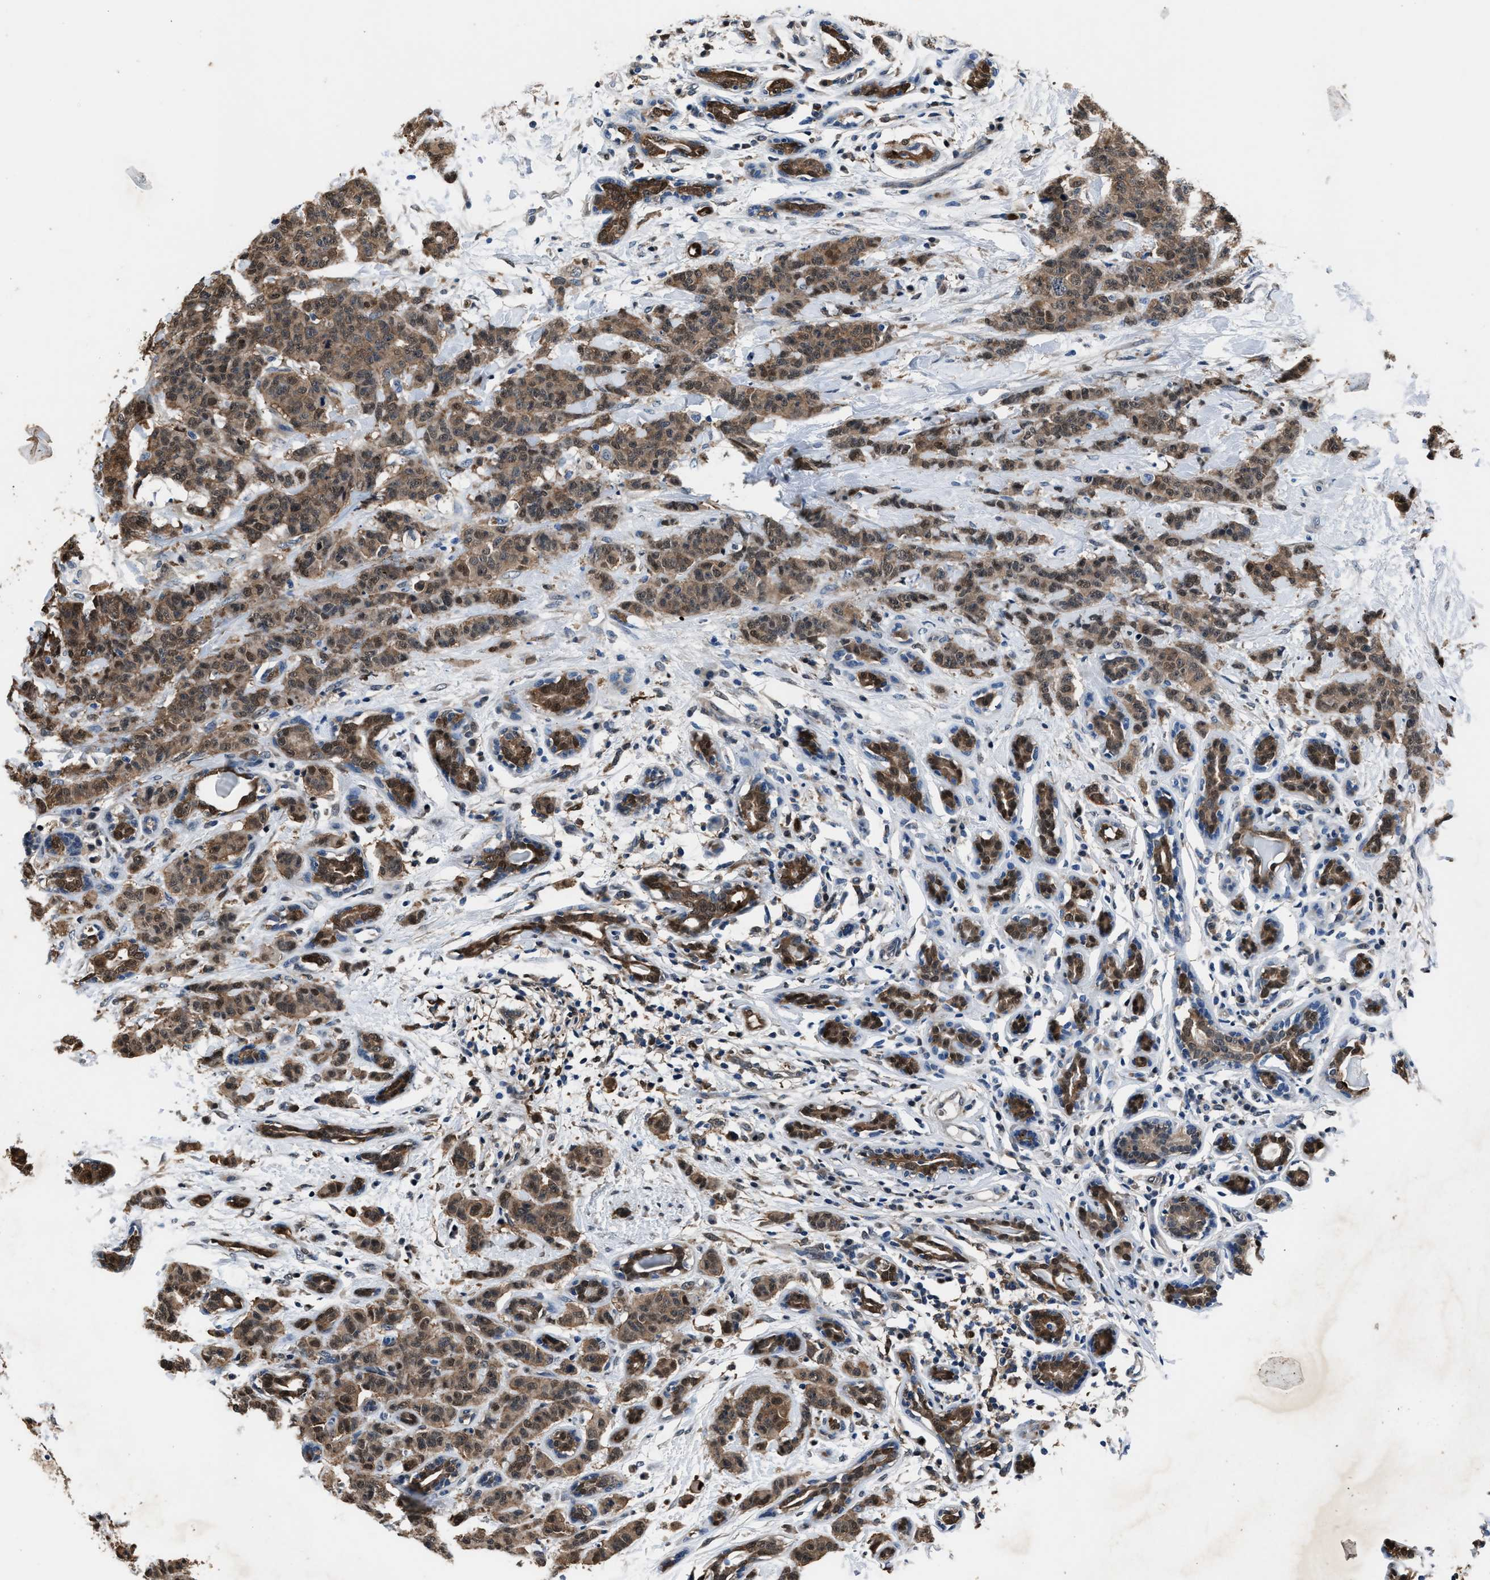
{"staining": {"intensity": "moderate", "quantity": ">75%", "location": "cytoplasmic/membranous,nuclear"}, "tissue": "breast cancer", "cell_type": "Tumor cells", "image_type": "cancer", "snomed": [{"axis": "morphology", "description": "Normal tissue, NOS"}, {"axis": "morphology", "description": "Duct carcinoma"}, {"axis": "topography", "description": "Breast"}], "caption": "Immunohistochemistry of human intraductal carcinoma (breast) exhibits medium levels of moderate cytoplasmic/membranous and nuclear positivity in about >75% of tumor cells. The staining was performed using DAB (3,3'-diaminobenzidine), with brown indicating positive protein expression. Nuclei are stained blue with hematoxylin.", "gene": "PPA1", "patient": {"sex": "female", "age": 40}}